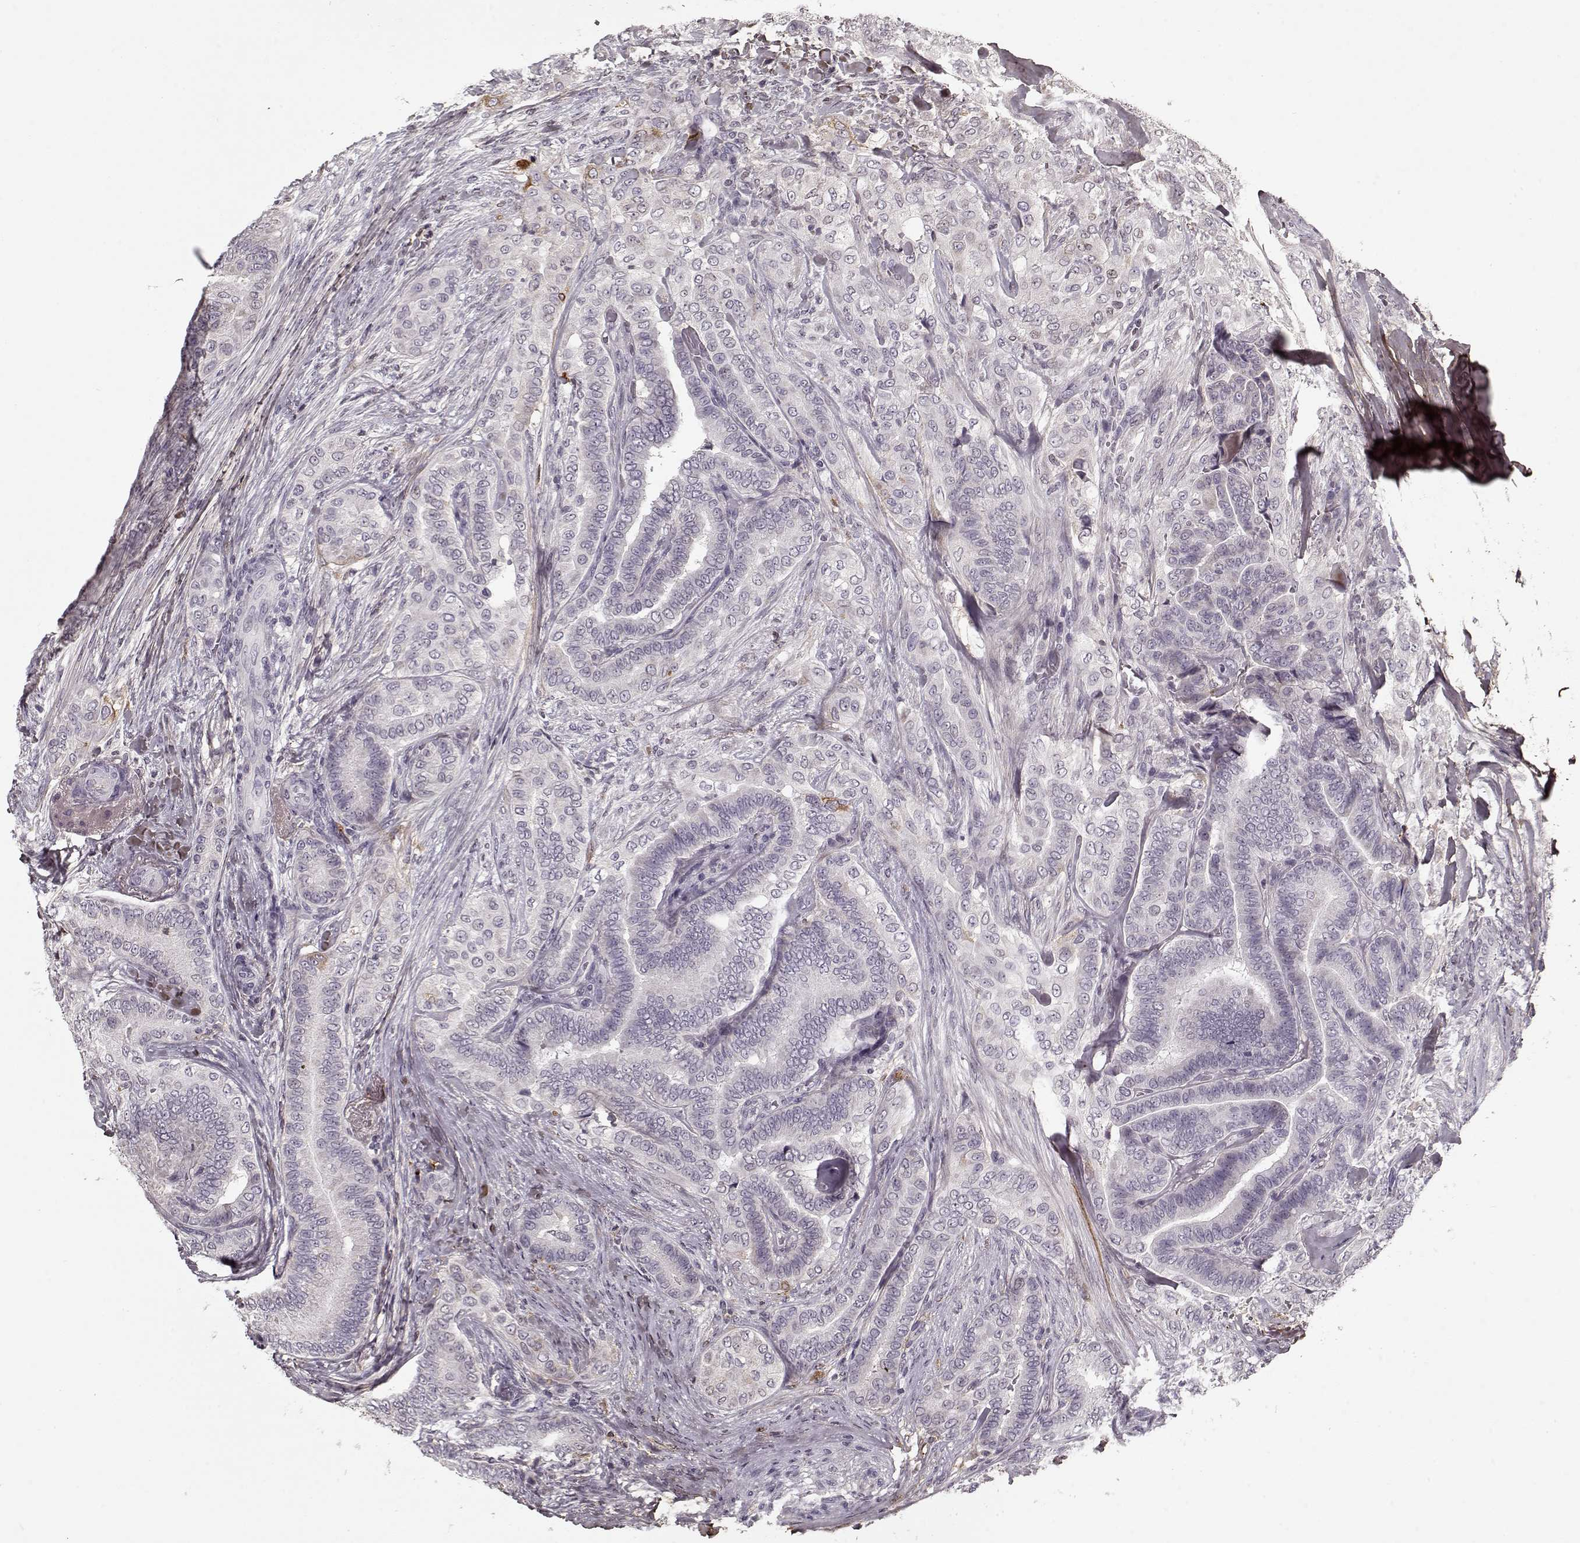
{"staining": {"intensity": "negative", "quantity": "none", "location": "none"}, "tissue": "thyroid cancer", "cell_type": "Tumor cells", "image_type": "cancer", "snomed": [{"axis": "morphology", "description": "Papillary adenocarcinoma, NOS"}, {"axis": "topography", "description": "Thyroid gland"}], "caption": "This is an immunohistochemistry micrograph of human thyroid papillary adenocarcinoma. There is no expression in tumor cells.", "gene": "LUM", "patient": {"sex": "male", "age": 61}}